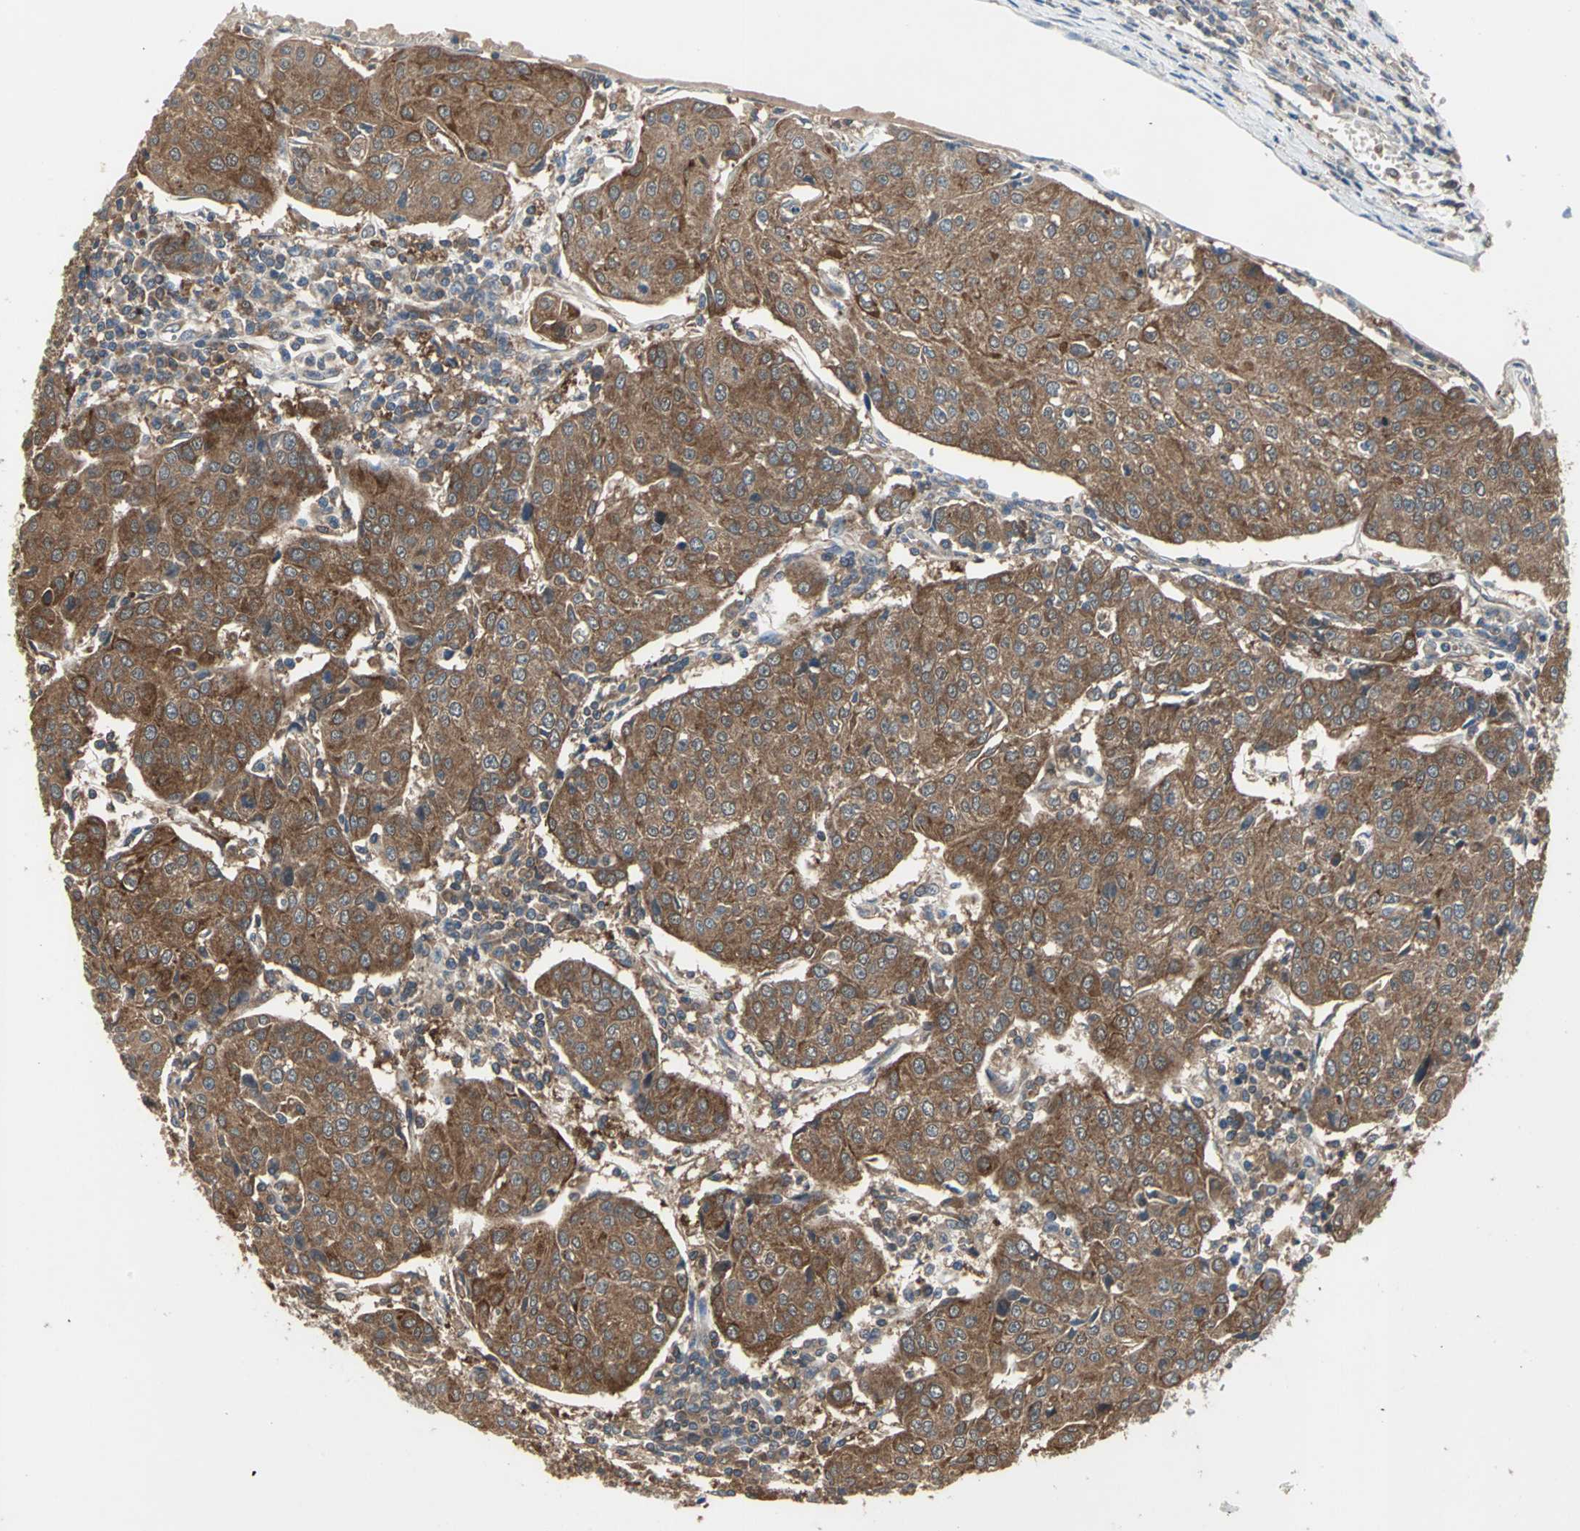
{"staining": {"intensity": "strong", "quantity": ">75%", "location": "cytoplasmic/membranous"}, "tissue": "urothelial cancer", "cell_type": "Tumor cells", "image_type": "cancer", "snomed": [{"axis": "morphology", "description": "Urothelial carcinoma, High grade"}, {"axis": "topography", "description": "Urinary bladder"}], "caption": "There is high levels of strong cytoplasmic/membranous positivity in tumor cells of urothelial cancer, as demonstrated by immunohistochemical staining (brown color).", "gene": "CAPN1", "patient": {"sex": "female", "age": 85}}